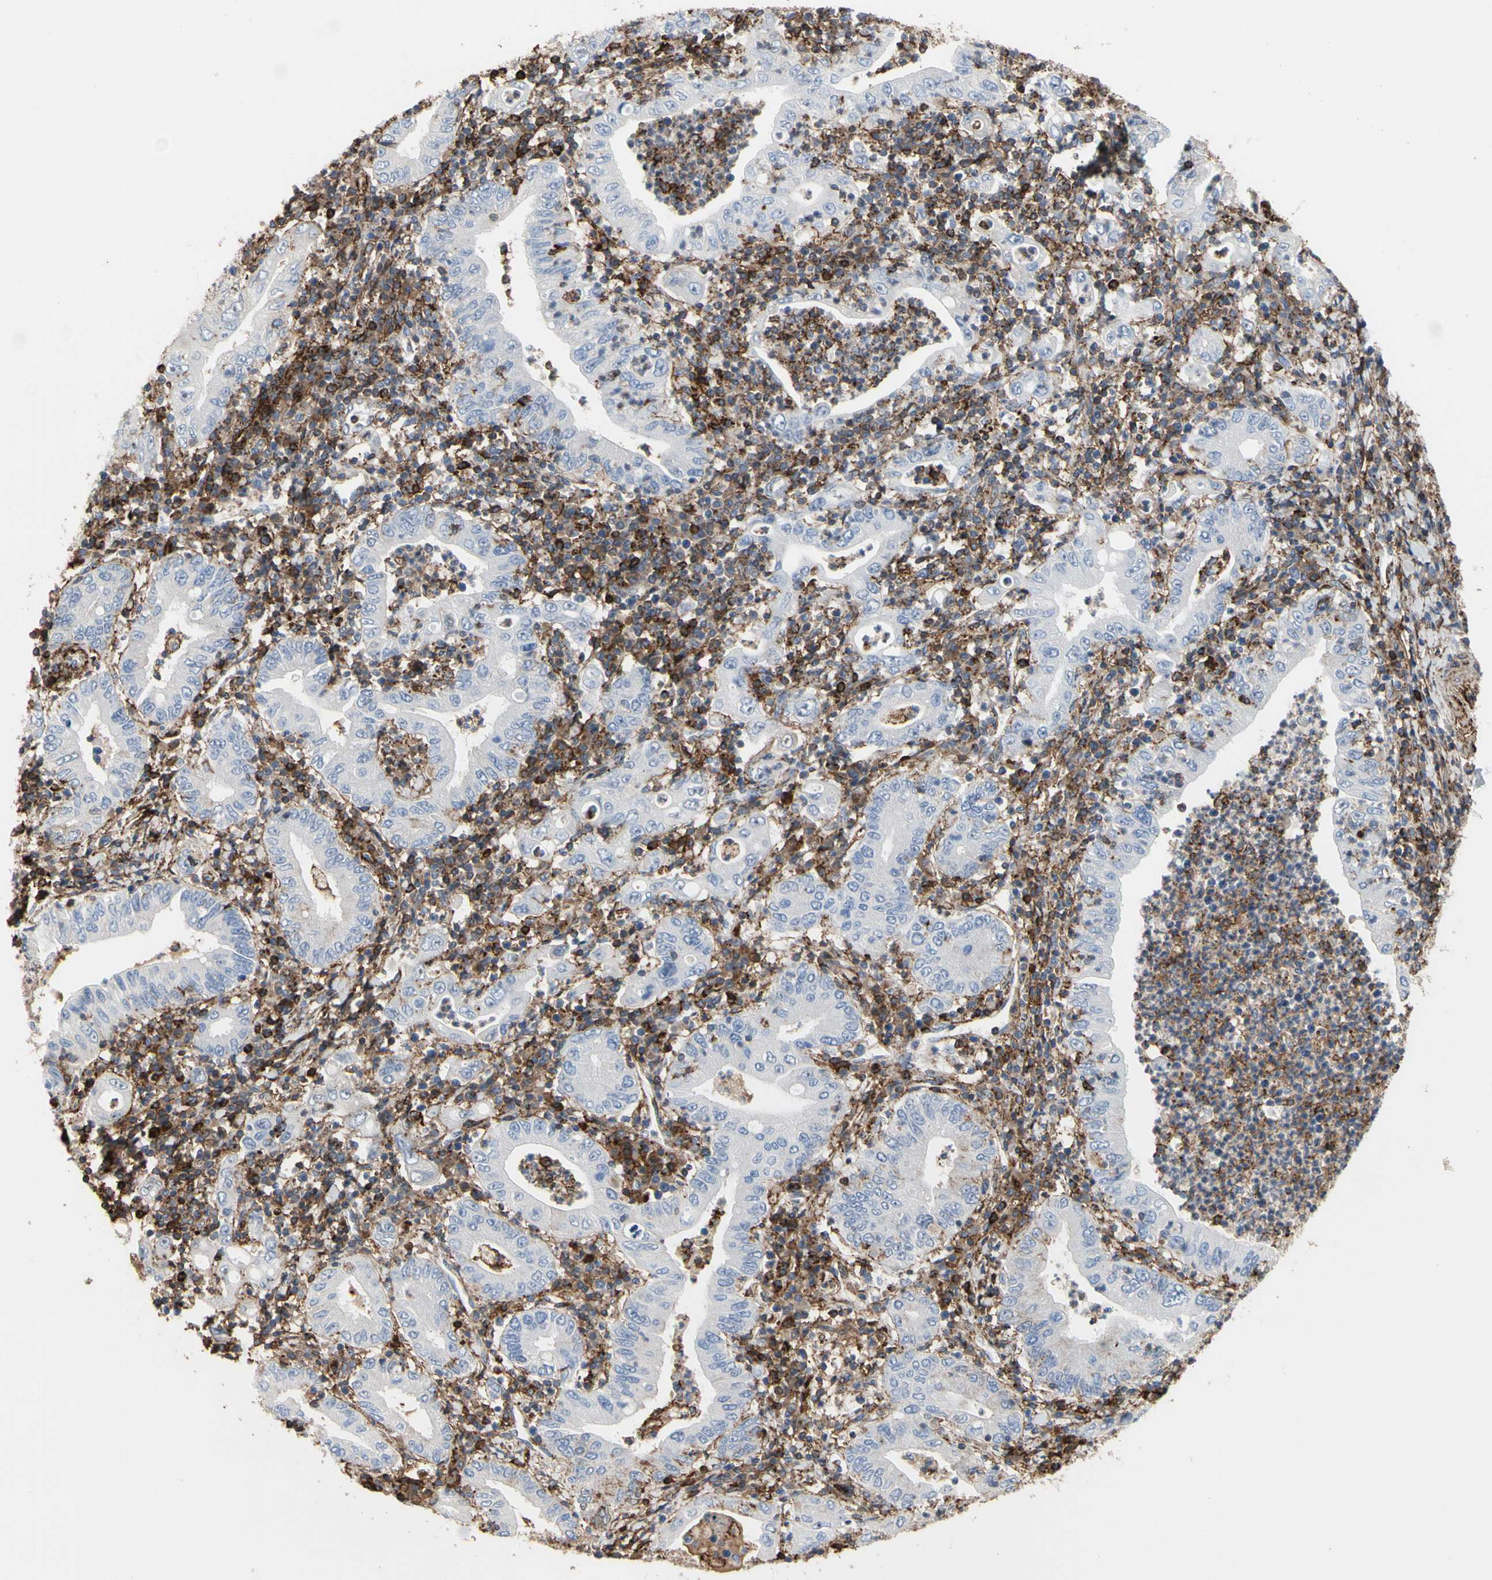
{"staining": {"intensity": "negative", "quantity": "none", "location": "none"}, "tissue": "stomach cancer", "cell_type": "Tumor cells", "image_type": "cancer", "snomed": [{"axis": "morphology", "description": "Normal tissue, NOS"}, {"axis": "morphology", "description": "Adenocarcinoma, NOS"}, {"axis": "topography", "description": "Esophagus"}, {"axis": "topography", "description": "Stomach, upper"}, {"axis": "topography", "description": "Peripheral nerve tissue"}], "caption": "Stomach cancer (adenocarcinoma) was stained to show a protein in brown. There is no significant staining in tumor cells.", "gene": "ANXA6", "patient": {"sex": "male", "age": 62}}